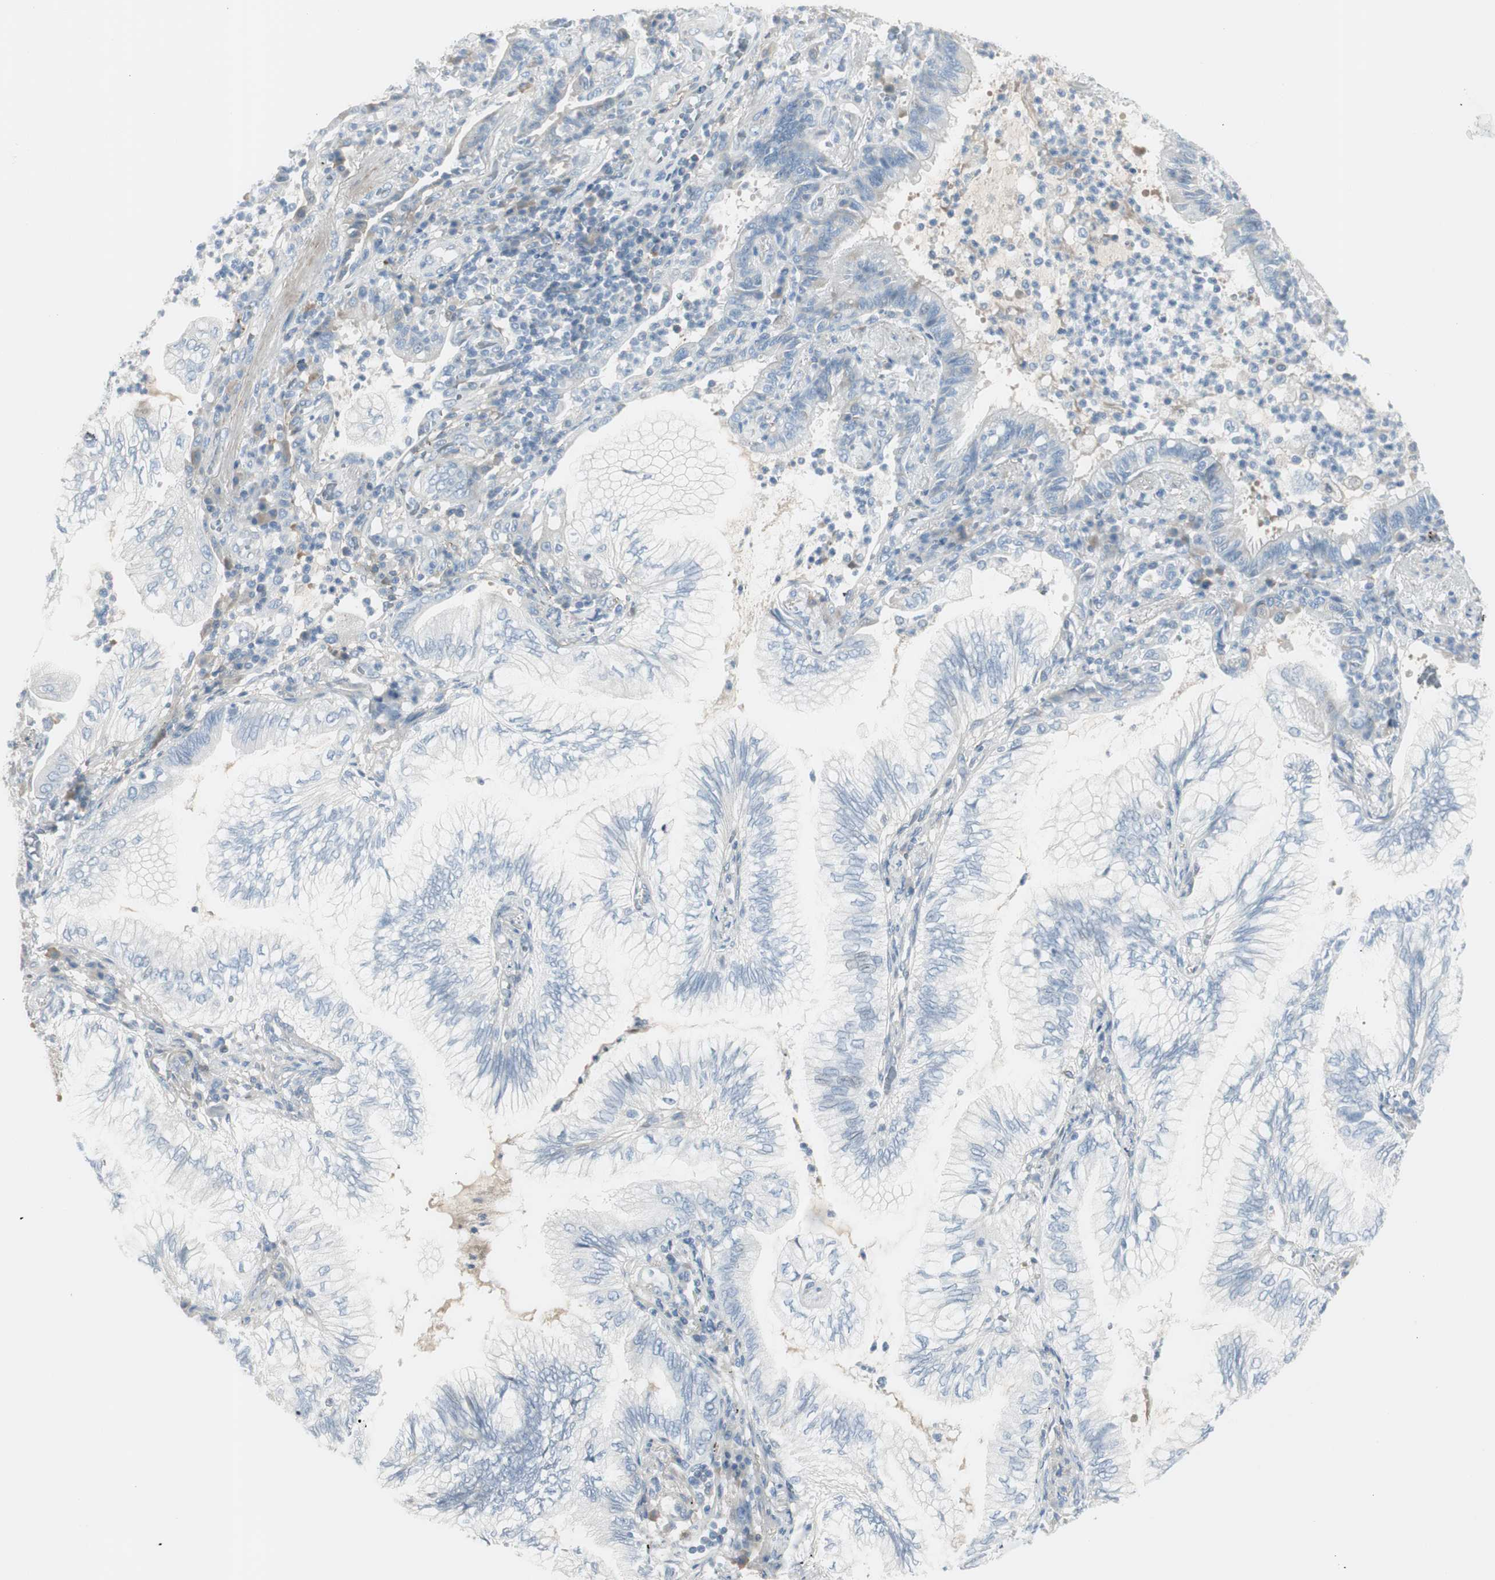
{"staining": {"intensity": "negative", "quantity": "none", "location": "none"}, "tissue": "lung cancer", "cell_type": "Tumor cells", "image_type": "cancer", "snomed": [{"axis": "morphology", "description": "Normal tissue, NOS"}, {"axis": "morphology", "description": "Adenocarcinoma, NOS"}, {"axis": "topography", "description": "Bronchus"}, {"axis": "topography", "description": "Lung"}], "caption": "Tumor cells are negative for protein expression in human adenocarcinoma (lung).", "gene": "CACNA2D1", "patient": {"sex": "female", "age": 70}}